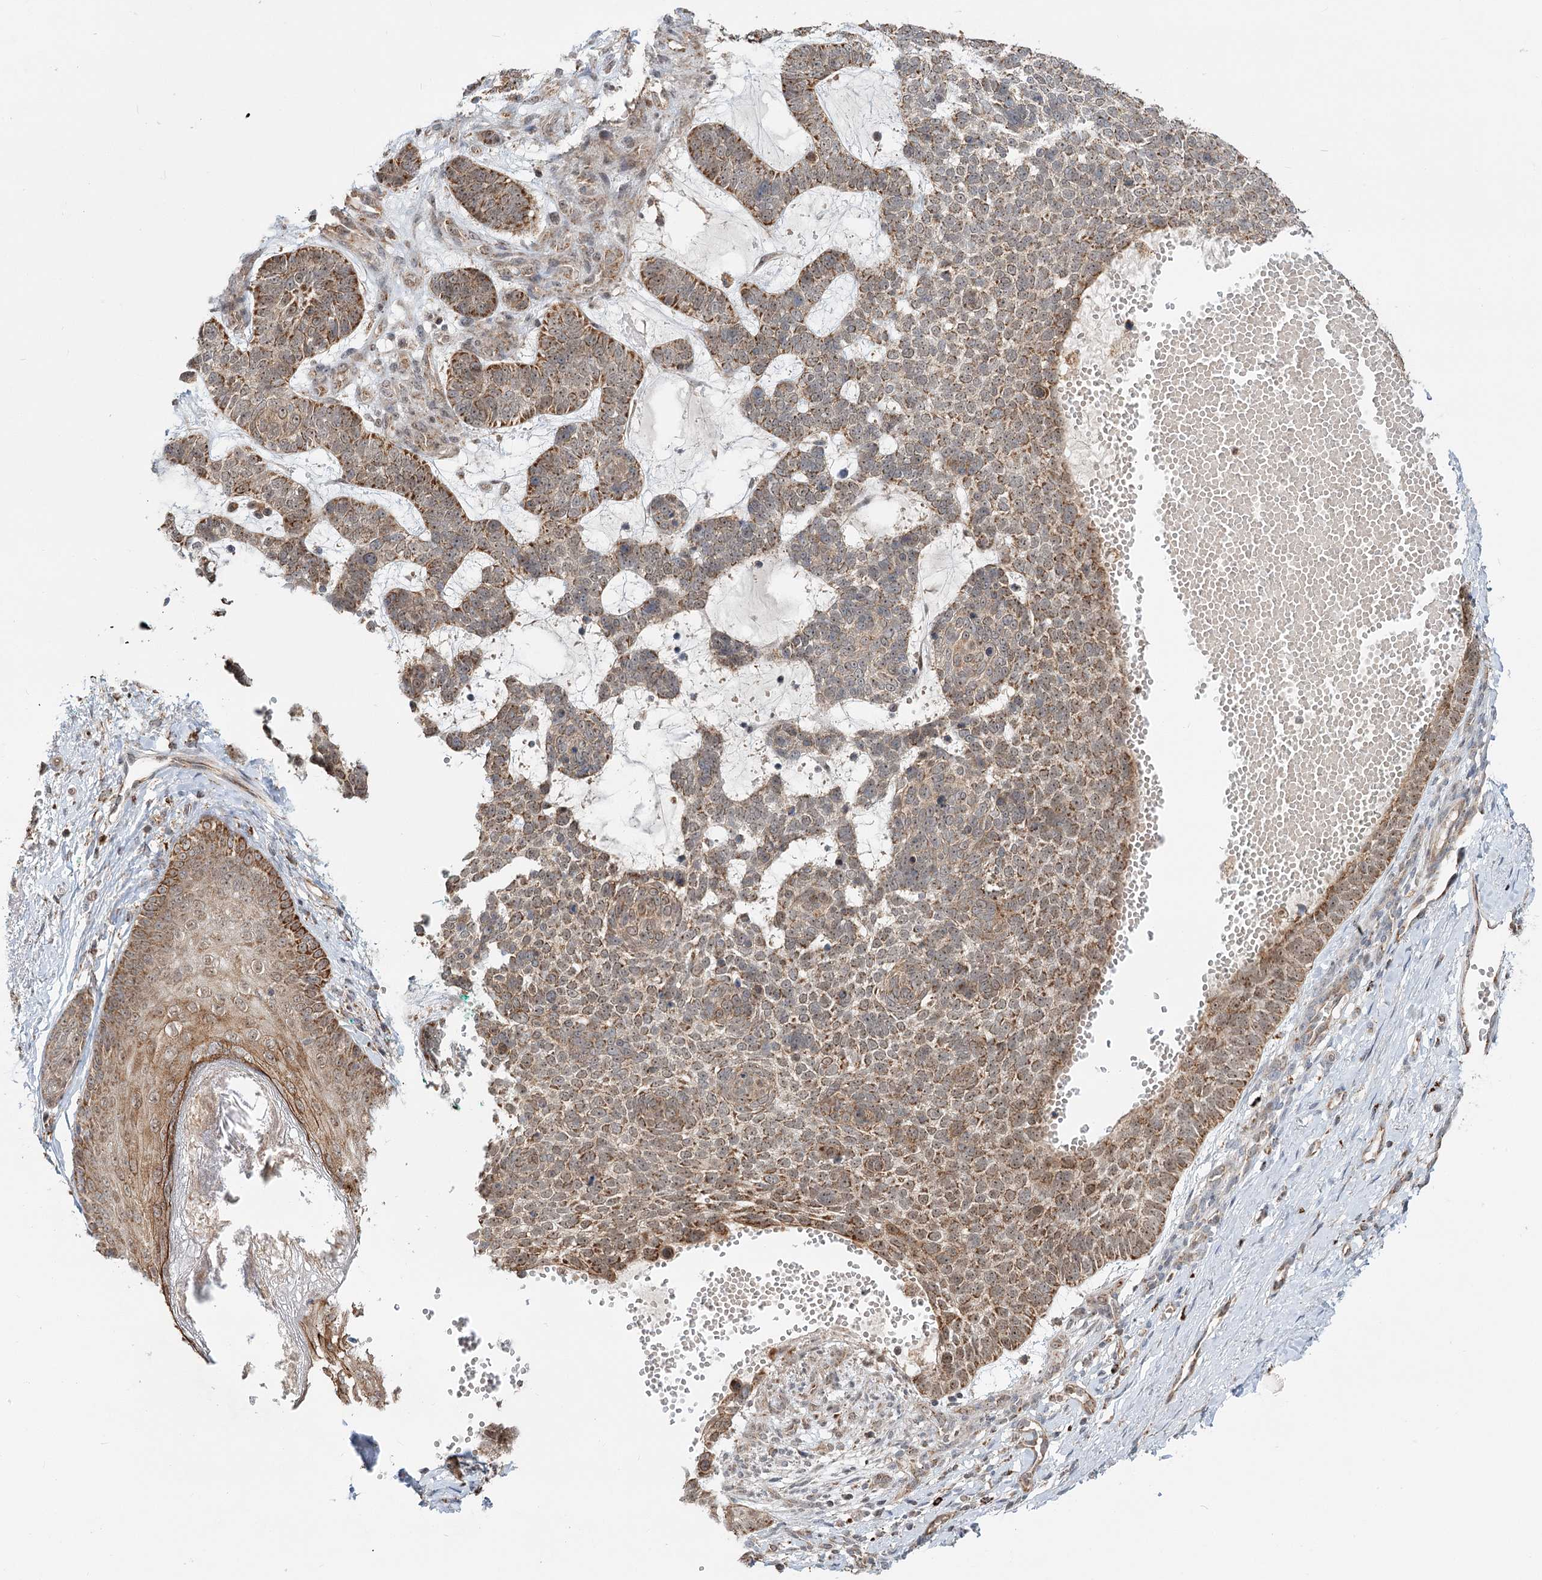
{"staining": {"intensity": "moderate", "quantity": ">75%", "location": "cytoplasmic/membranous"}, "tissue": "skin cancer", "cell_type": "Tumor cells", "image_type": "cancer", "snomed": [{"axis": "morphology", "description": "Basal cell carcinoma"}, {"axis": "topography", "description": "Skin"}], "caption": "Brown immunohistochemical staining in skin basal cell carcinoma shows moderate cytoplasmic/membranous positivity in about >75% of tumor cells.", "gene": "RTN4IP1", "patient": {"sex": "female", "age": 81}}